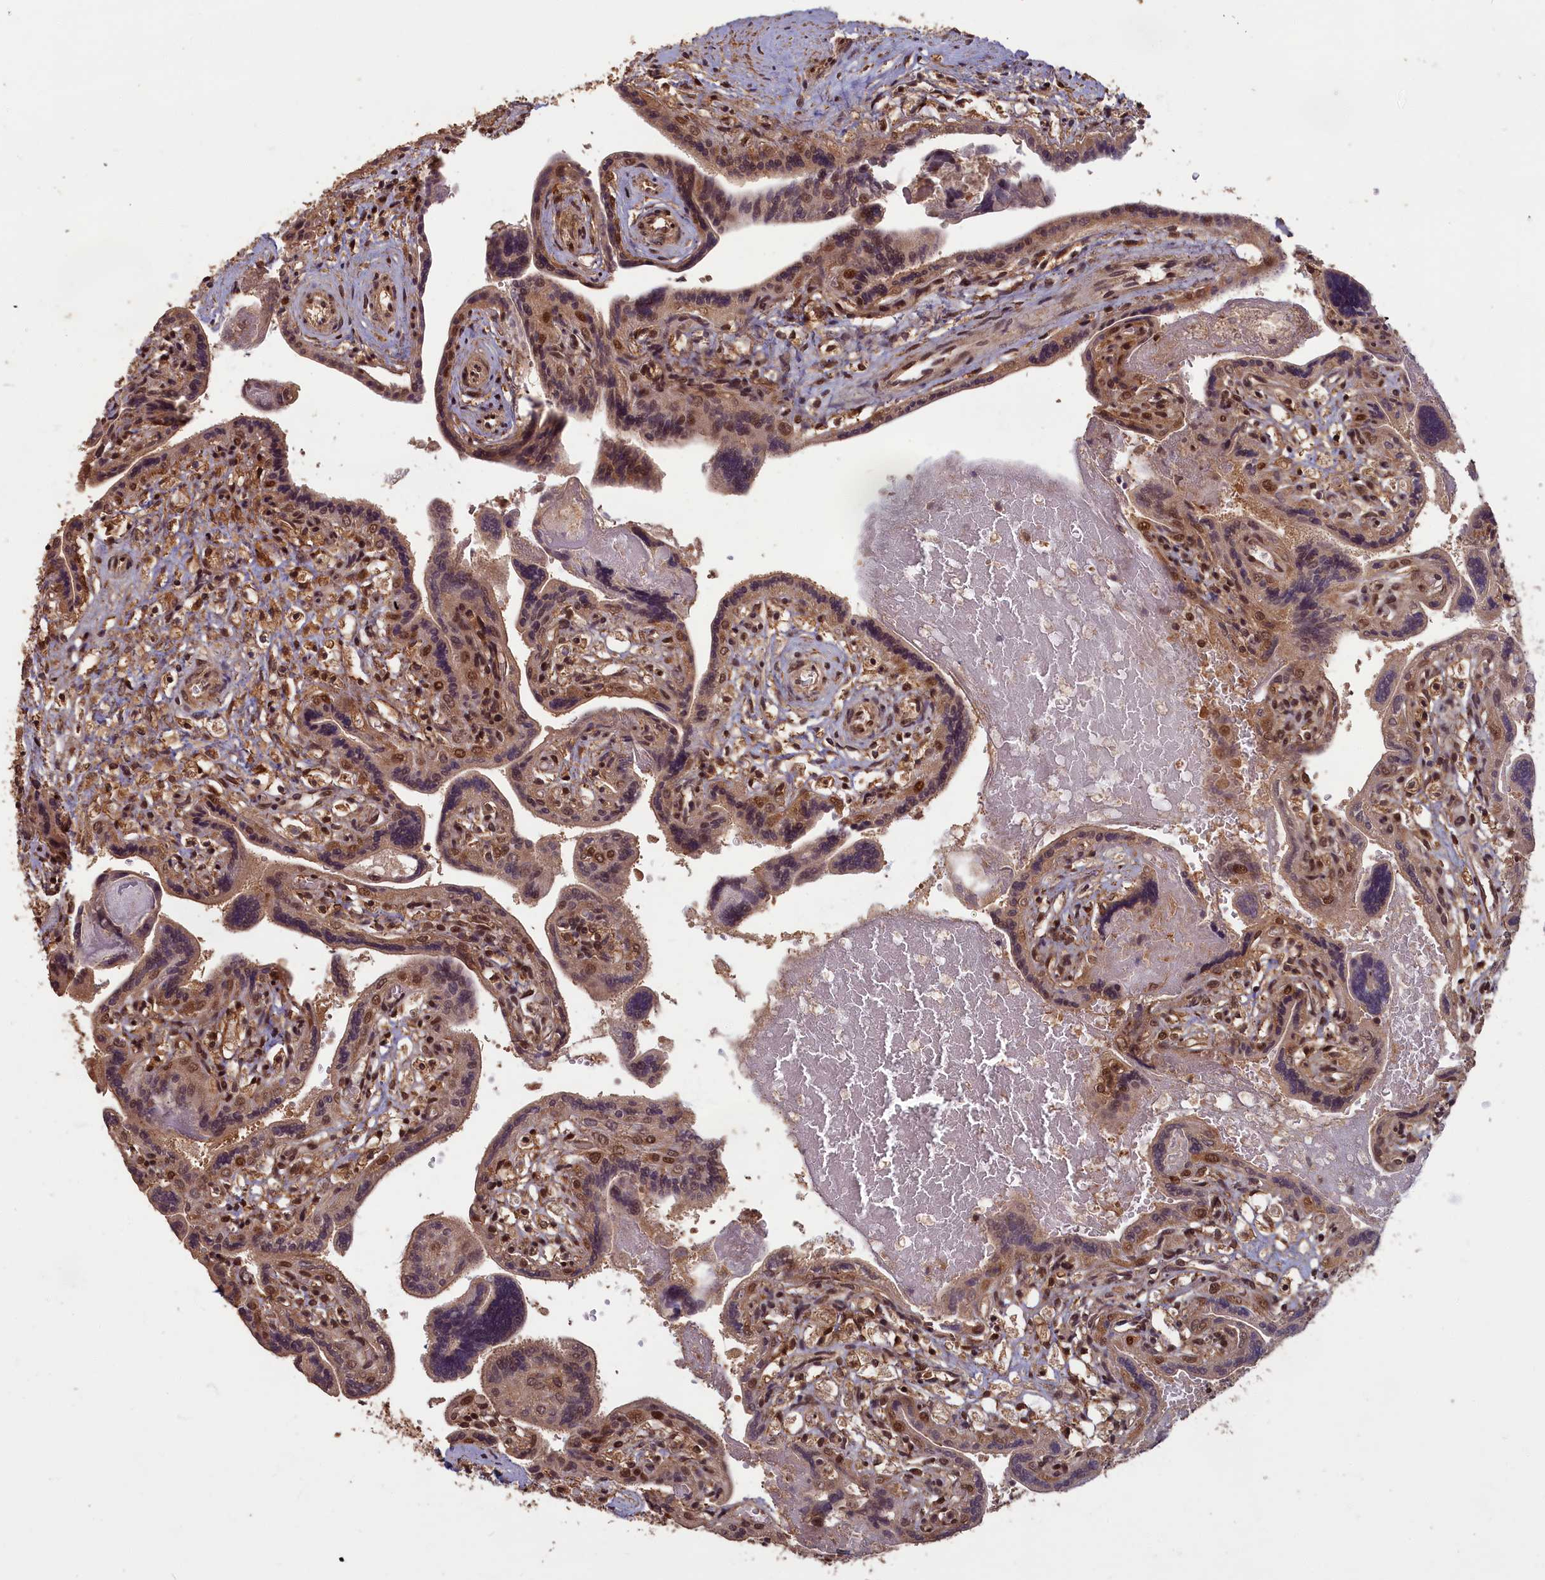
{"staining": {"intensity": "strong", "quantity": ">75%", "location": "cytoplasmic/membranous,nuclear"}, "tissue": "placenta", "cell_type": "Trophoblastic cells", "image_type": "normal", "snomed": [{"axis": "morphology", "description": "Normal tissue, NOS"}, {"axis": "topography", "description": "Placenta"}], "caption": "Strong cytoplasmic/membranous,nuclear expression for a protein is seen in about >75% of trophoblastic cells of unremarkable placenta using IHC.", "gene": "HIF3A", "patient": {"sex": "female", "age": 37}}